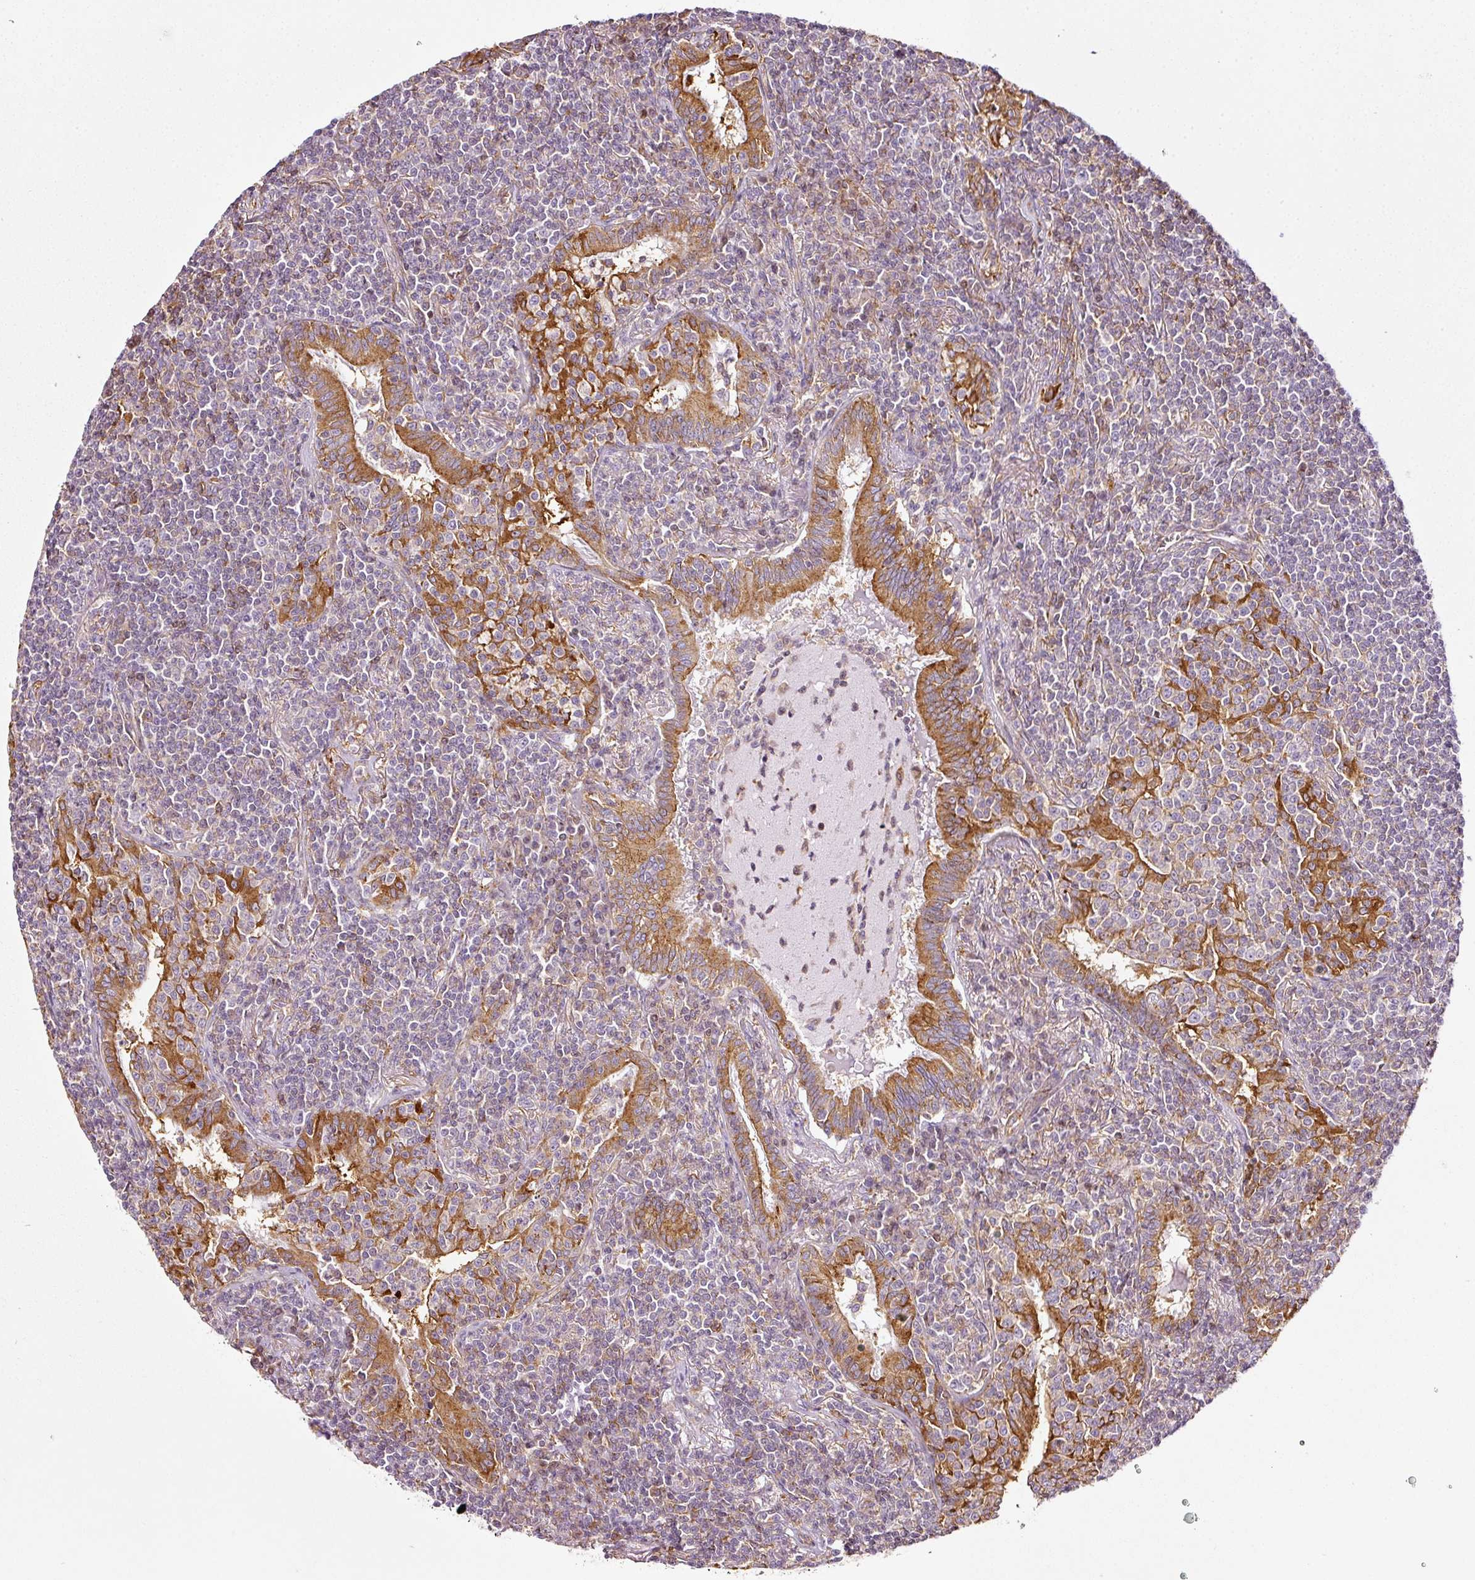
{"staining": {"intensity": "negative", "quantity": "none", "location": "none"}, "tissue": "lymphoma", "cell_type": "Tumor cells", "image_type": "cancer", "snomed": [{"axis": "morphology", "description": "Malignant lymphoma, non-Hodgkin's type, Low grade"}, {"axis": "topography", "description": "Lung"}], "caption": "High magnification brightfield microscopy of low-grade malignant lymphoma, non-Hodgkin's type stained with DAB (3,3'-diaminobenzidine) (brown) and counterstained with hematoxylin (blue): tumor cells show no significant staining.", "gene": "SCNM1", "patient": {"sex": "female", "age": 71}}